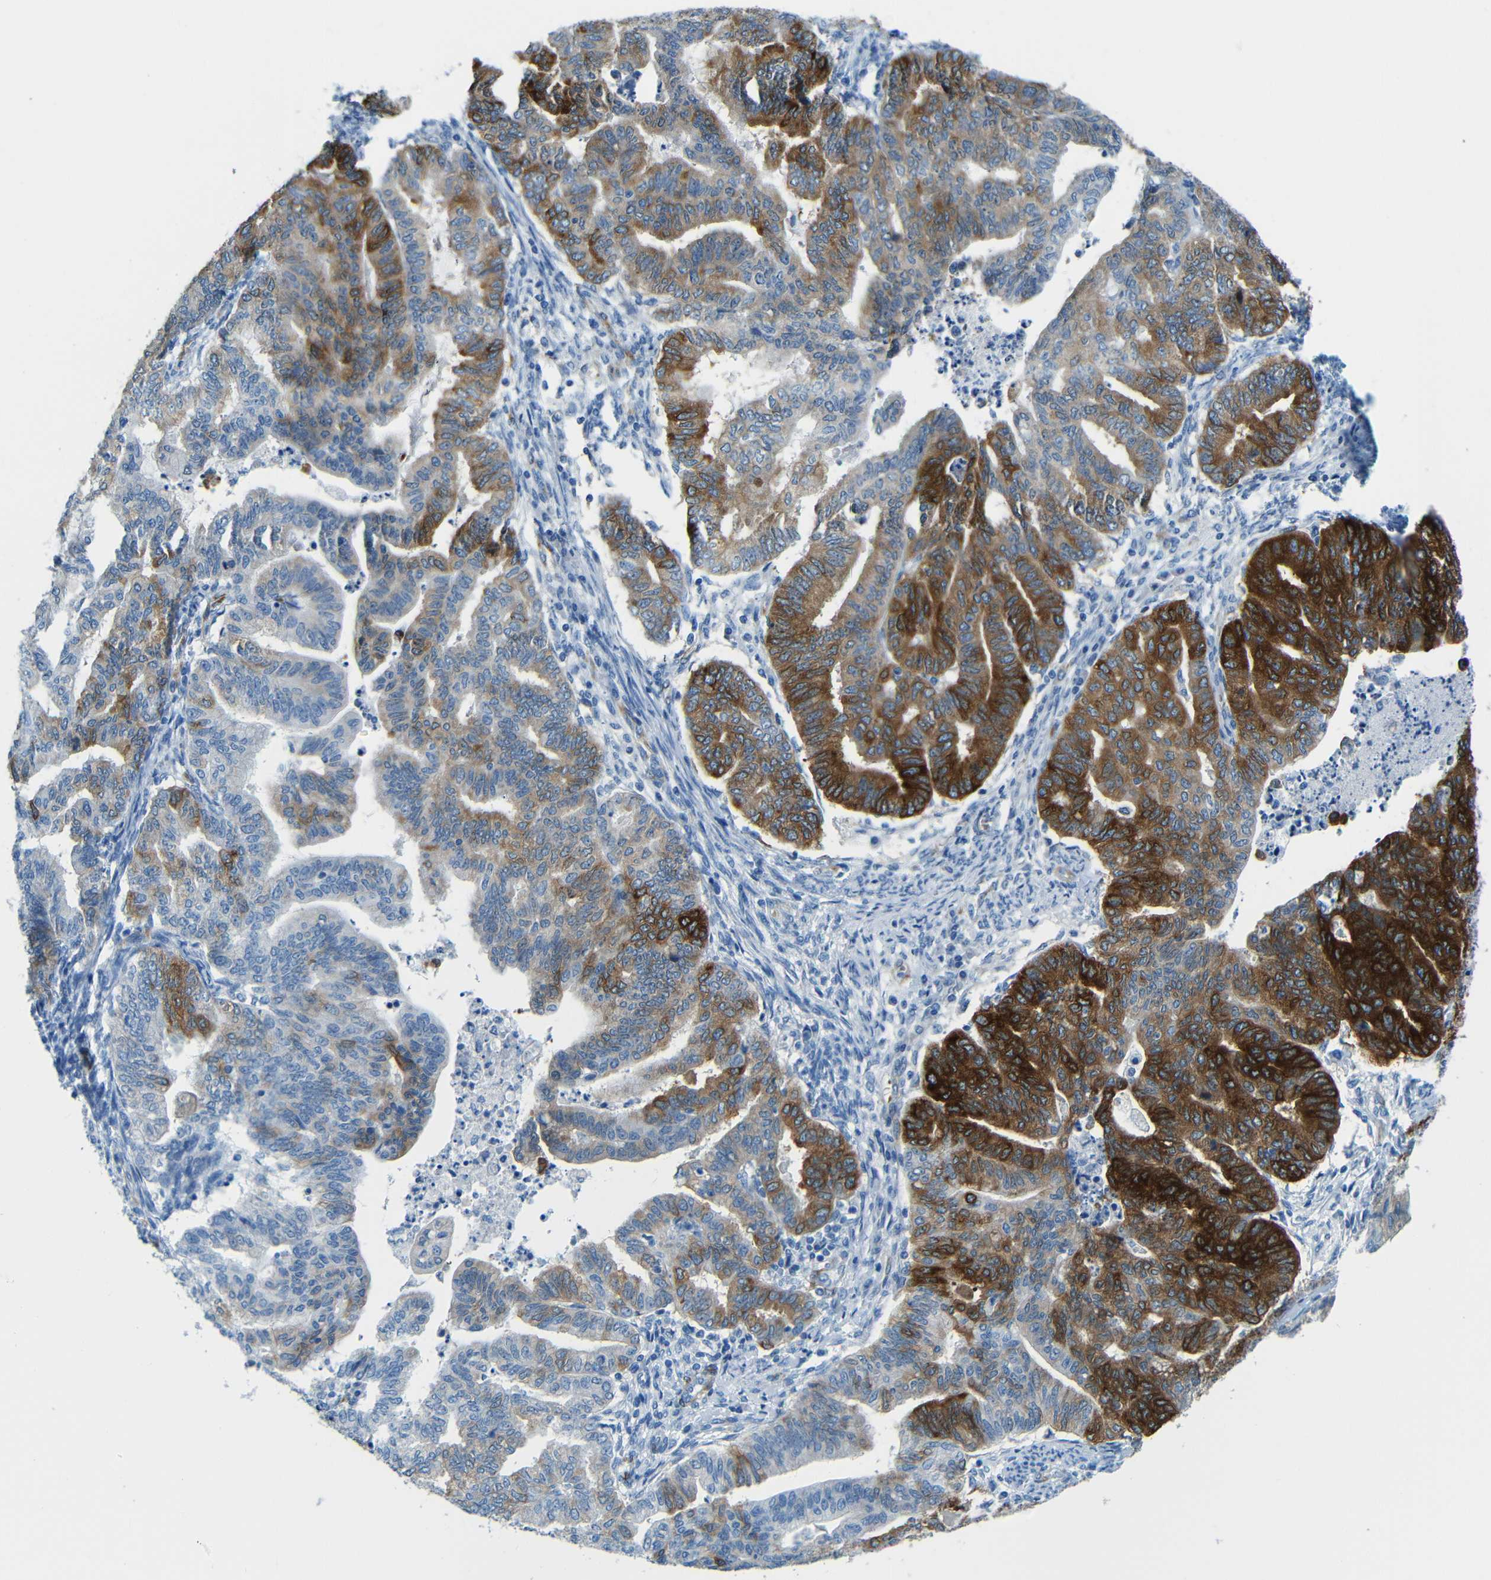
{"staining": {"intensity": "moderate", "quantity": "25%-75%", "location": "cytoplasmic/membranous"}, "tissue": "endometrial cancer", "cell_type": "Tumor cells", "image_type": "cancer", "snomed": [{"axis": "morphology", "description": "Adenocarcinoma, NOS"}, {"axis": "topography", "description": "Endometrium"}], "caption": "Human endometrial adenocarcinoma stained with a protein marker demonstrates moderate staining in tumor cells.", "gene": "MAP2", "patient": {"sex": "female", "age": 79}}